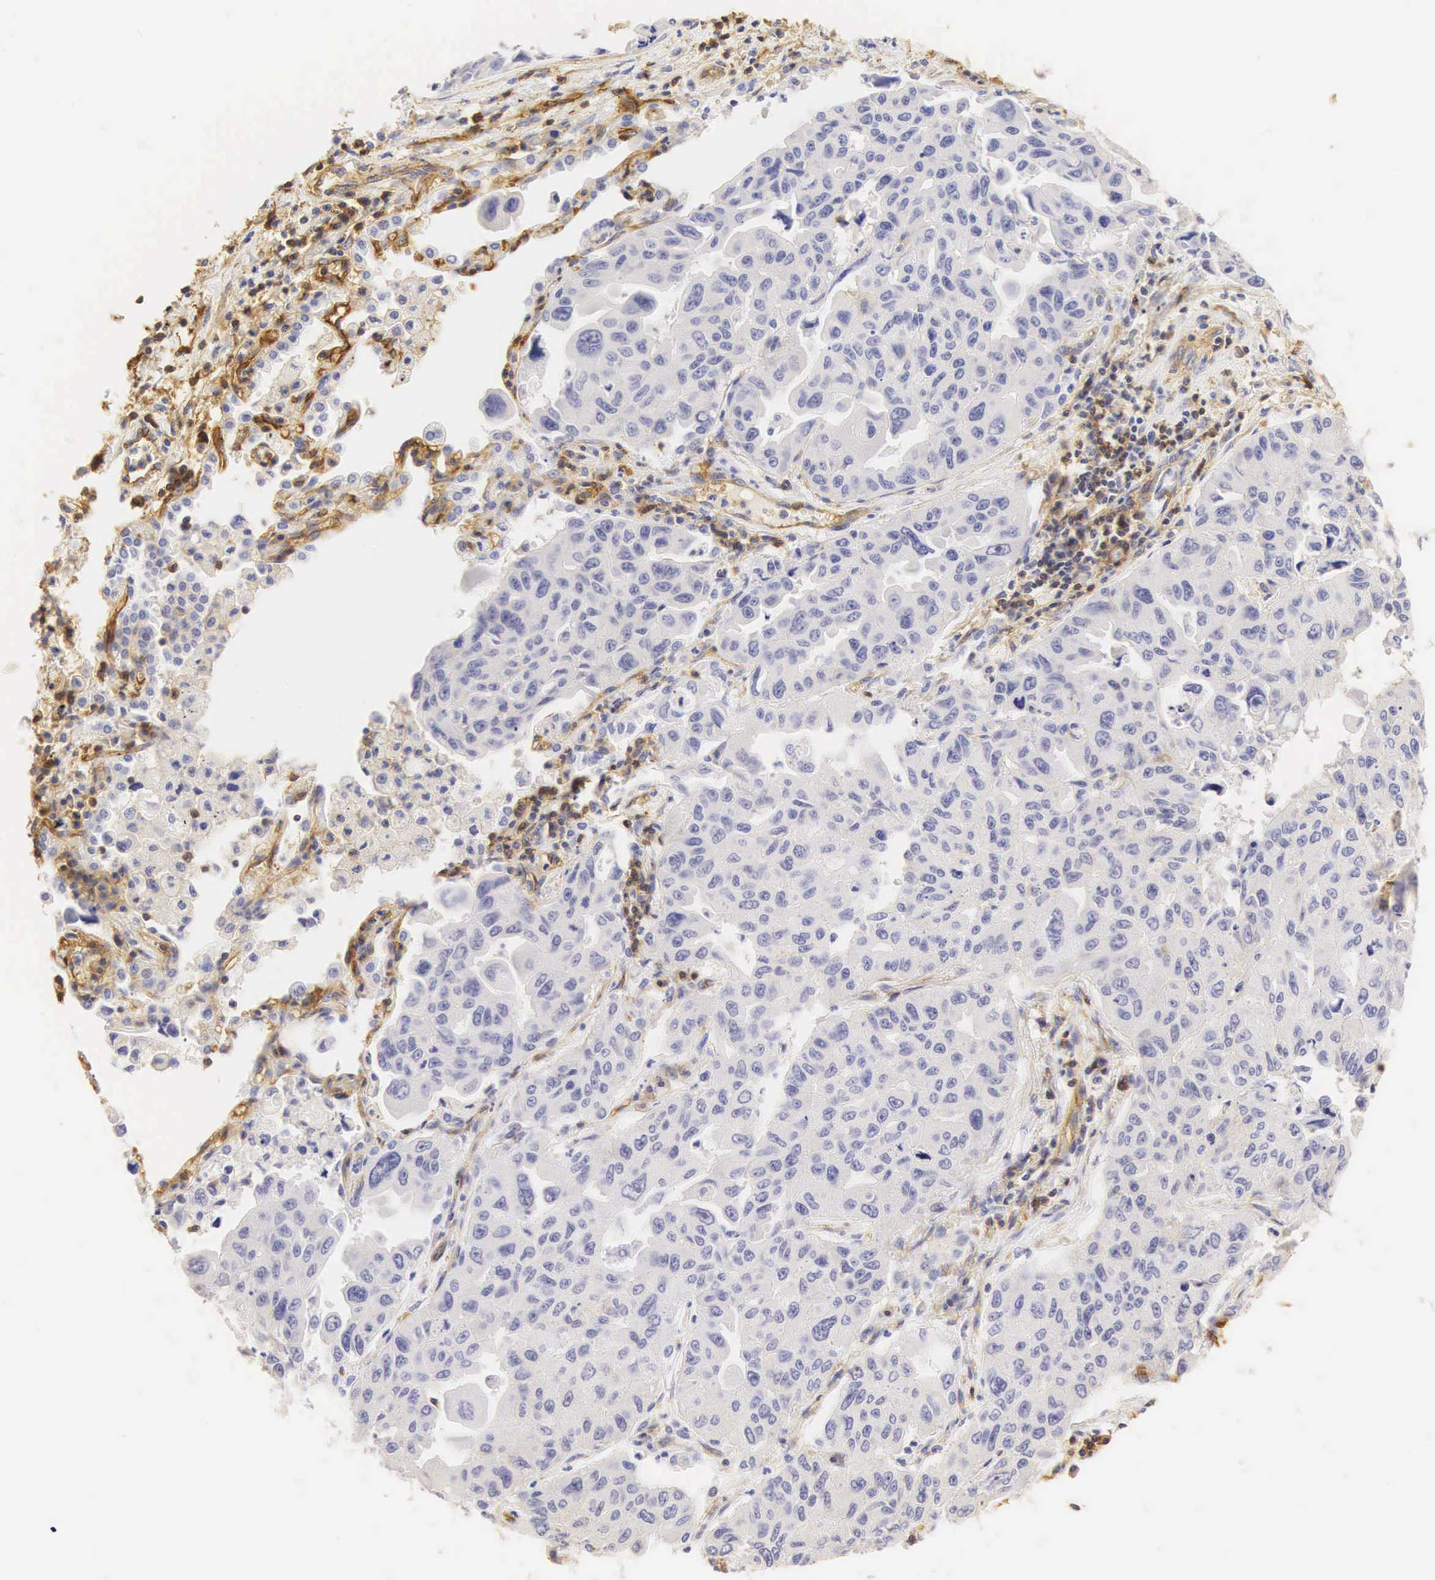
{"staining": {"intensity": "negative", "quantity": "none", "location": "none"}, "tissue": "lung cancer", "cell_type": "Tumor cells", "image_type": "cancer", "snomed": [{"axis": "morphology", "description": "Adenocarcinoma, NOS"}, {"axis": "topography", "description": "Lung"}], "caption": "This histopathology image is of lung adenocarcinoma stained with immunohistochemistry (IHC) to label a protein in brown with the nuclei are counter-stained blue. There is no expression in tumor cells.", "gene": "CD99", "patient": {"sex": "male", "age": 64}}